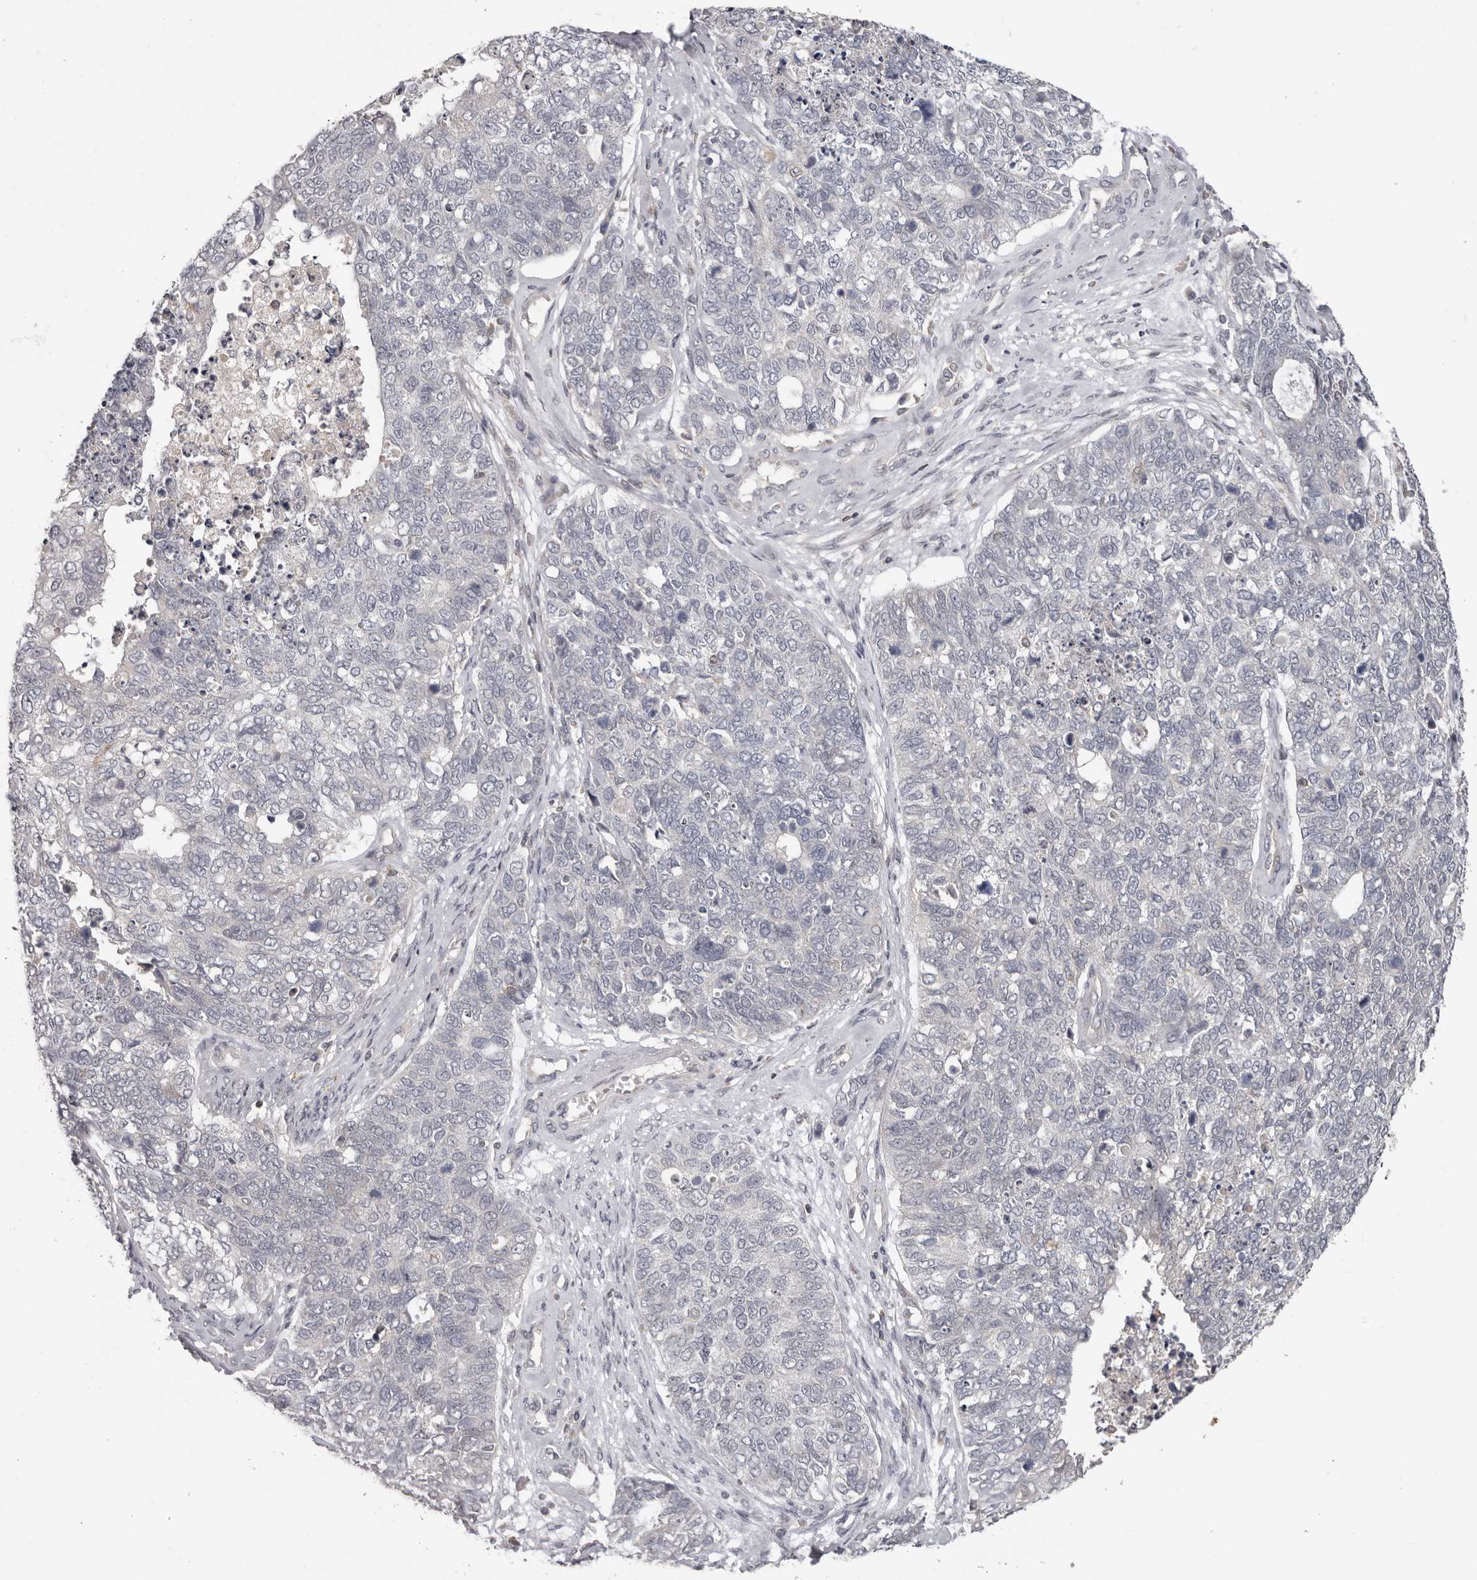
{"staining": {"intensity": "negative", "quantity": "none", "location": "none"}, "tissue": "cervical cancer", "cell_type": "Tumor cells", "image_type": "cancer", "snomed": [{"axis": "morphology", "description": "Squamous cell carcinoma, NOS"}, {"axis": "topography", "description": "Cervix"}], "caption": "The histopathology image demonstrates no staining of tumor cells in squamous cell carcinoma (cervical).", "gene": "ANKRD44", "patient": {"sex": "female", "age": 63}}